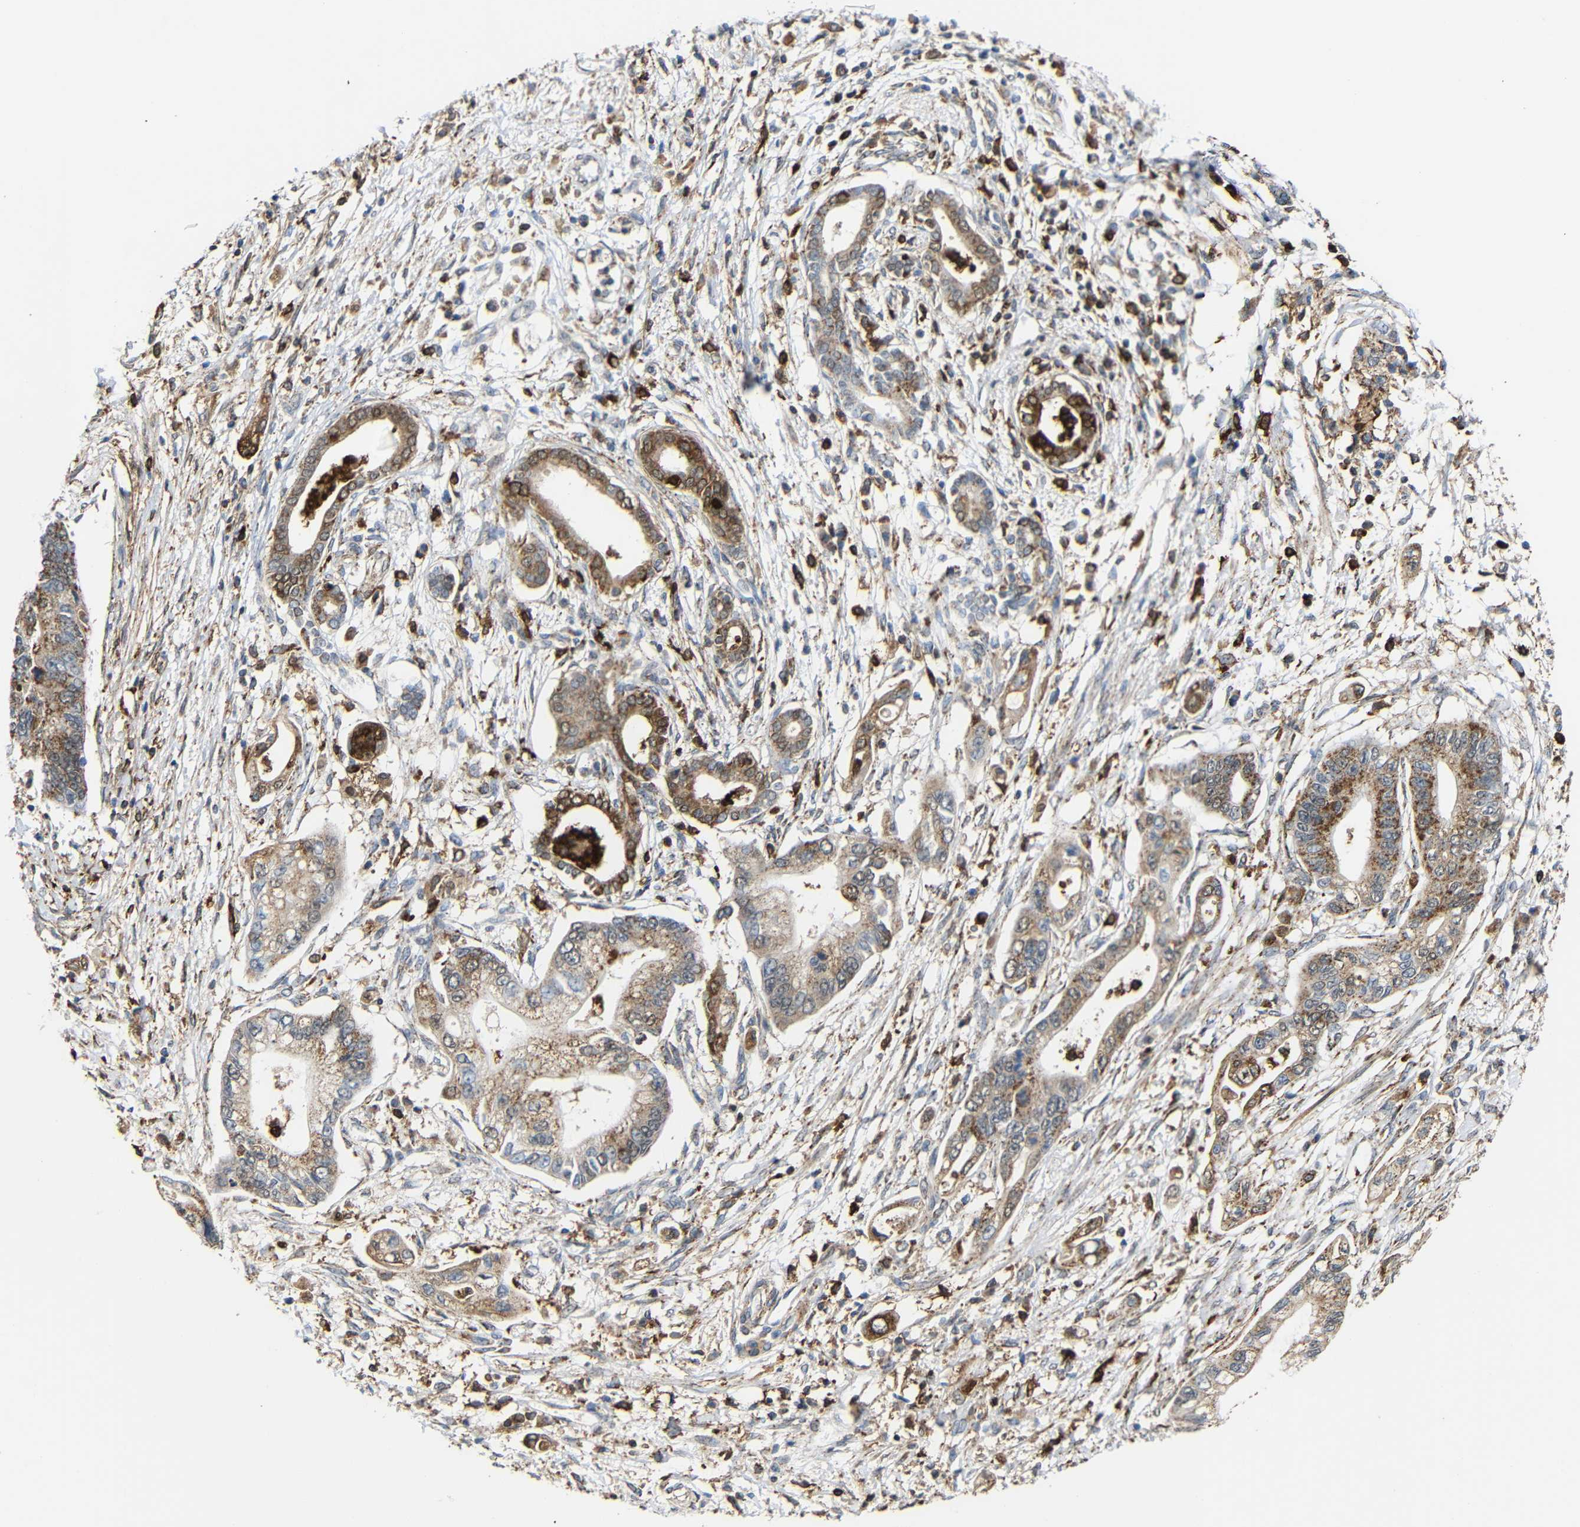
{"staining": {"intensity": "moderate", "quantity": ">75%", "location": "cytoplasmic/membranous"}, "tissue": "pancreatic cancer", "cell_type": "Tumor cells", "image_type": "cancer", "snomed": [{"axis": "morphology", "description": "Adenocarcinoma, NOS"}, {"axis": "topography", "description": "Pancreas"}], "caption": "Immunohistochemistry image of human pancreatic cancer stained for a protein (brown), which demonstrates medium levels of moderate cytoplasmic/membranous expression in about >75% of tumor cells.", "gene": "C1GALT1", "patient": {"sex": "male", "age": 56}}